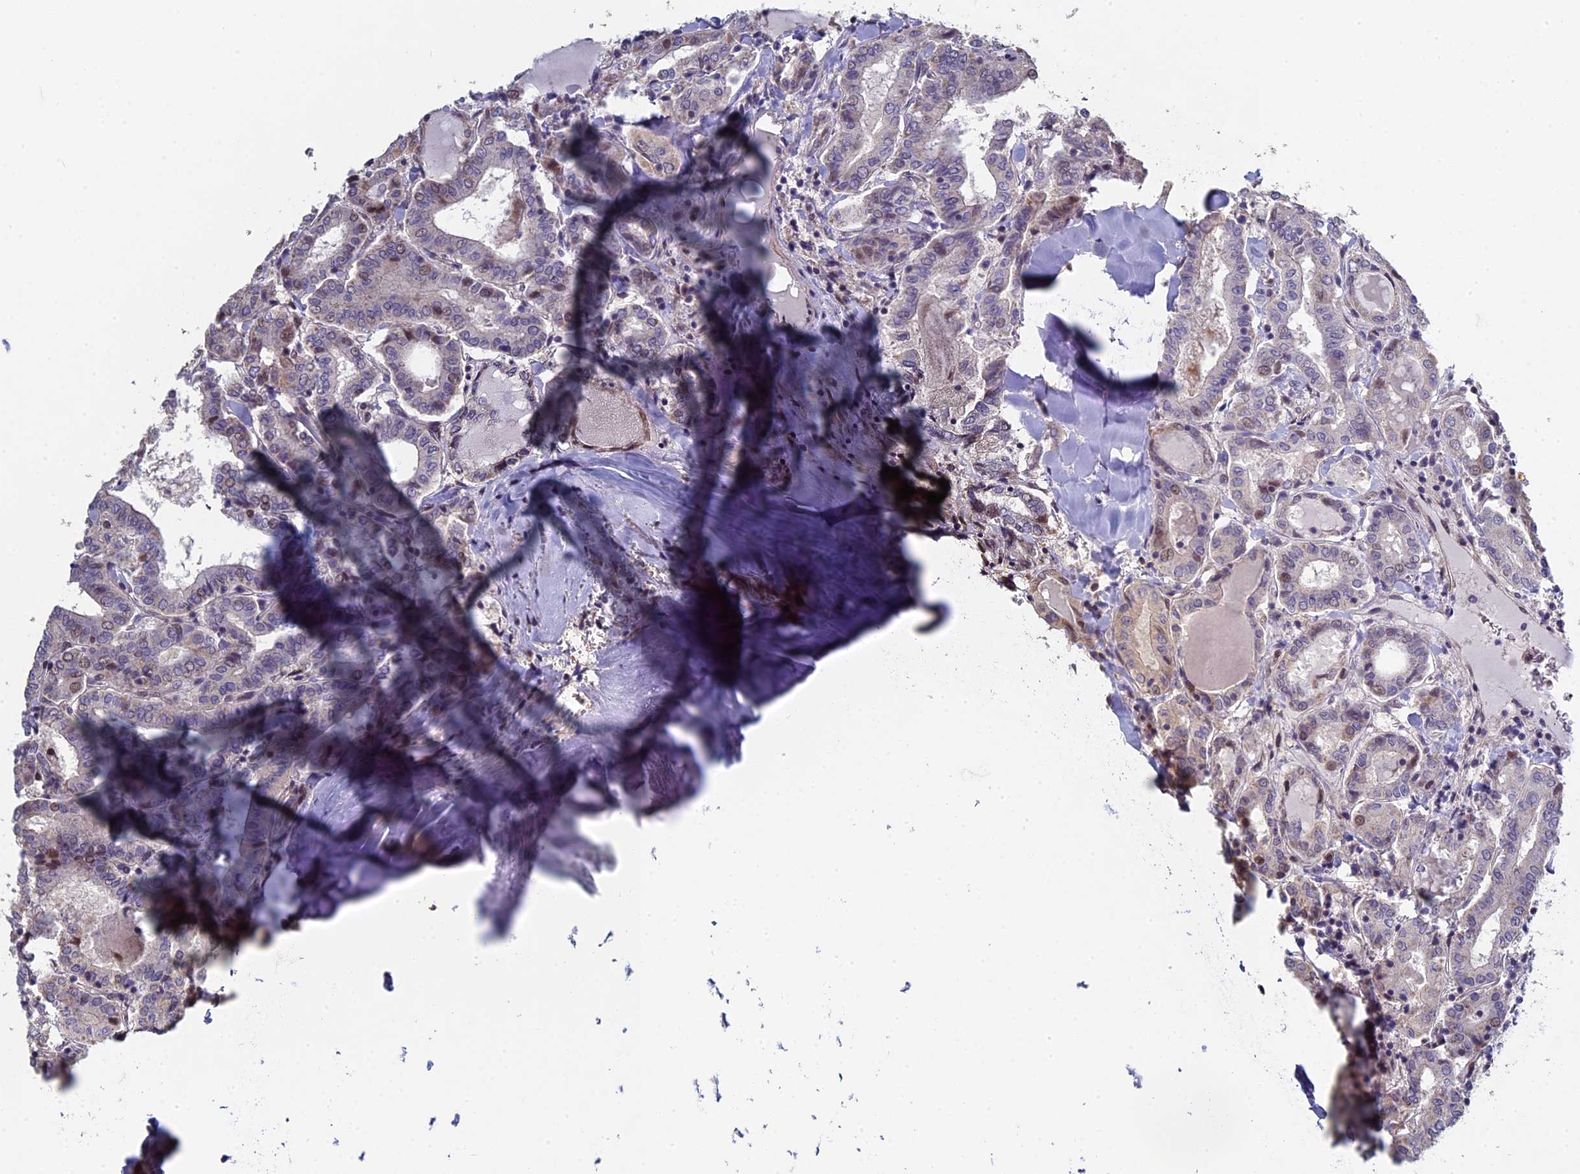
{"staining": {"intensity": "weak", "quantity": "<25%", "location": "nuclear"}, "tissue": "thyroid cancer", "cell_type": "Tumor cells", "image_type": "cancer", "snomed": [{"axis": "morphology", "description": "Papillary adenocarcinoma, NOS"}, {"axis": "topography", "description": "Thyroid gland"}], "caption": "This is an immunohistochemistry (IHC) photomicrograph of papillary adenocarcinoma (thyroid). There is no staining in tumor cells.", "gene": "DIXDC1", "patient": {"sex": "female", "age": 72}}